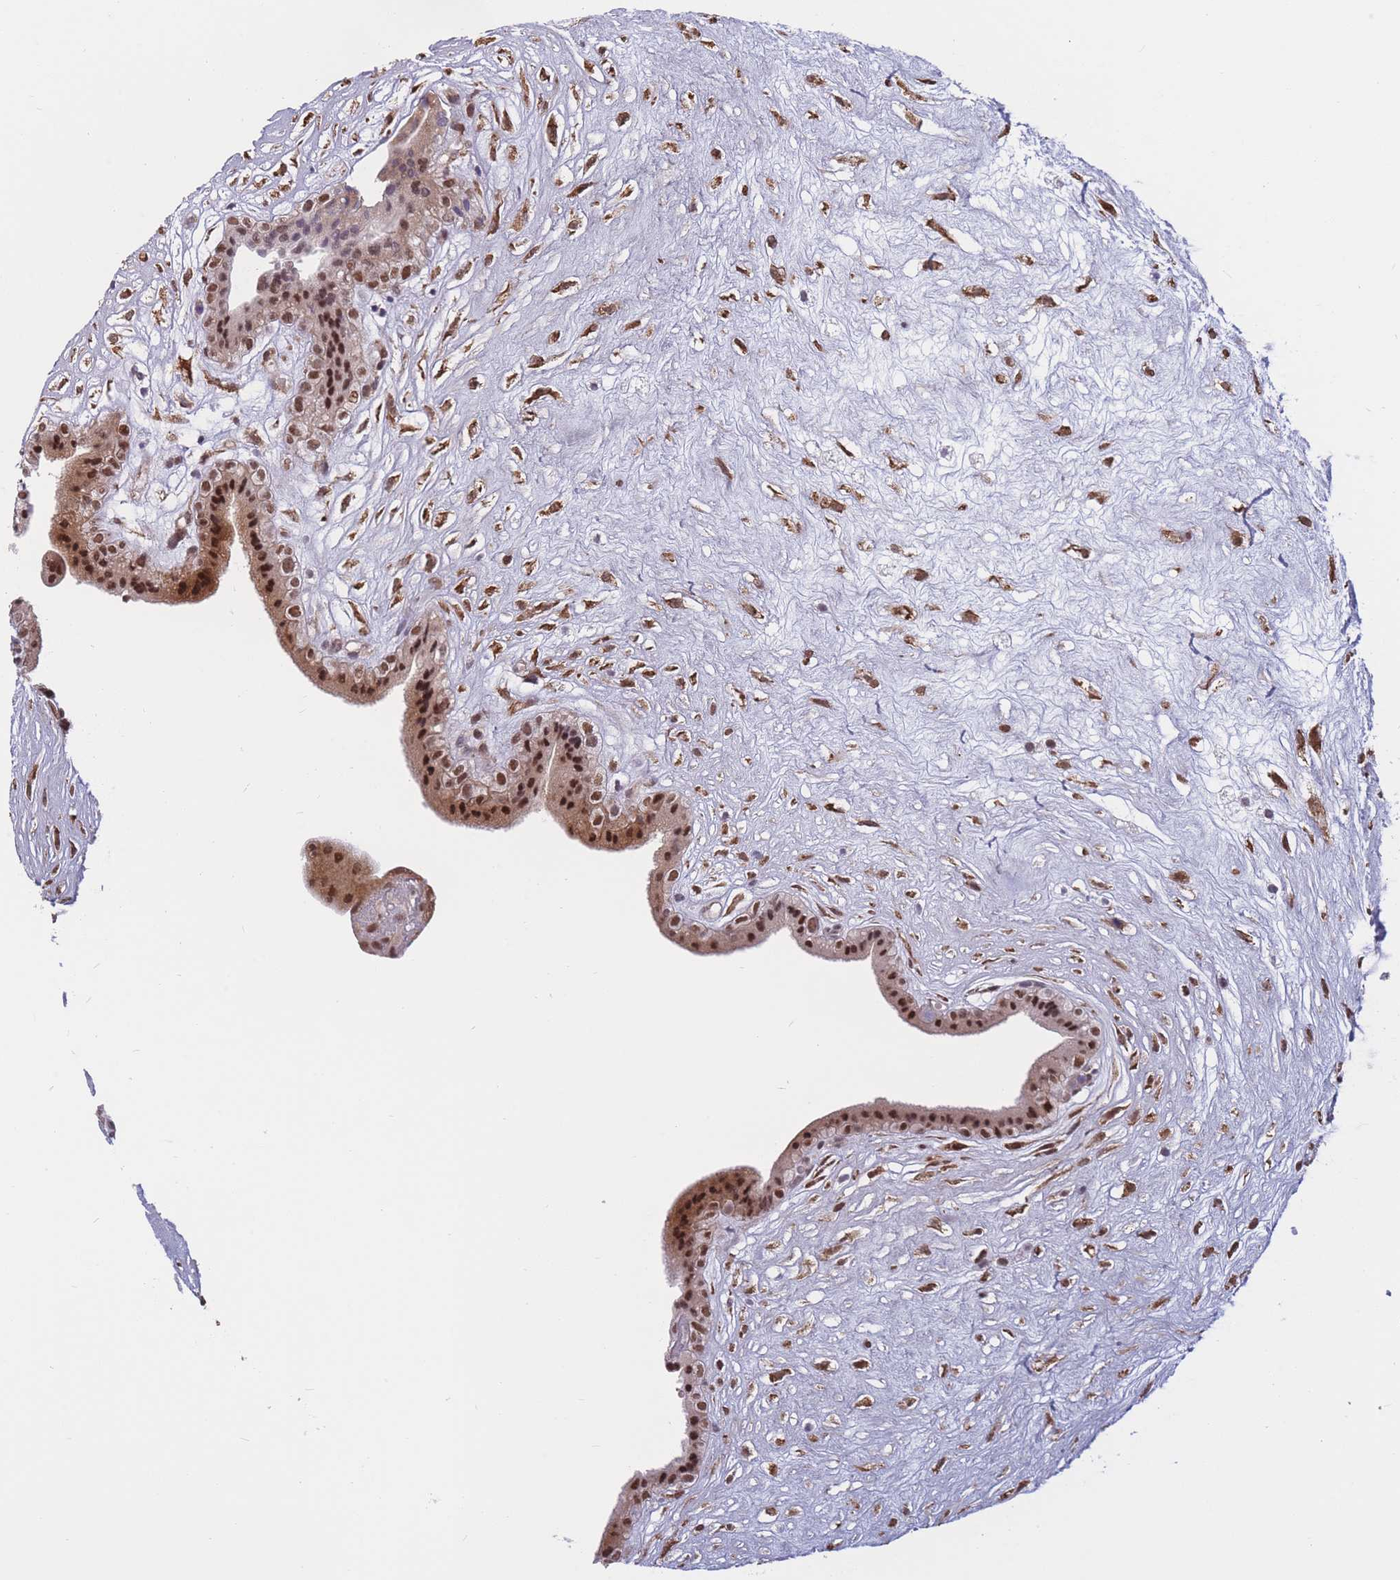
{"staining": {"intensity": "moderate", "quantity": ">75%", "location": "nuclear"}, "tissue": "placenta", "cell_type": "Trophoblastic cells", "image_type": "normal", "snomed": [{"axis": "morphology", "description": "Normal tissue, NOS"}, {"axis": "topography", "description": "Placenta"}], "caption": "Placenta stained with immunohistochemistry (IHC) reveals moderate nuclear positivity in about >75% of trophoblastic cells. Using DAB (brown) and hematoxylin (blue) stains, captured at high magnification using brightfield microscopy.", "gene": "BCL9L", "patient": {"sex": "female", "age": 18}}